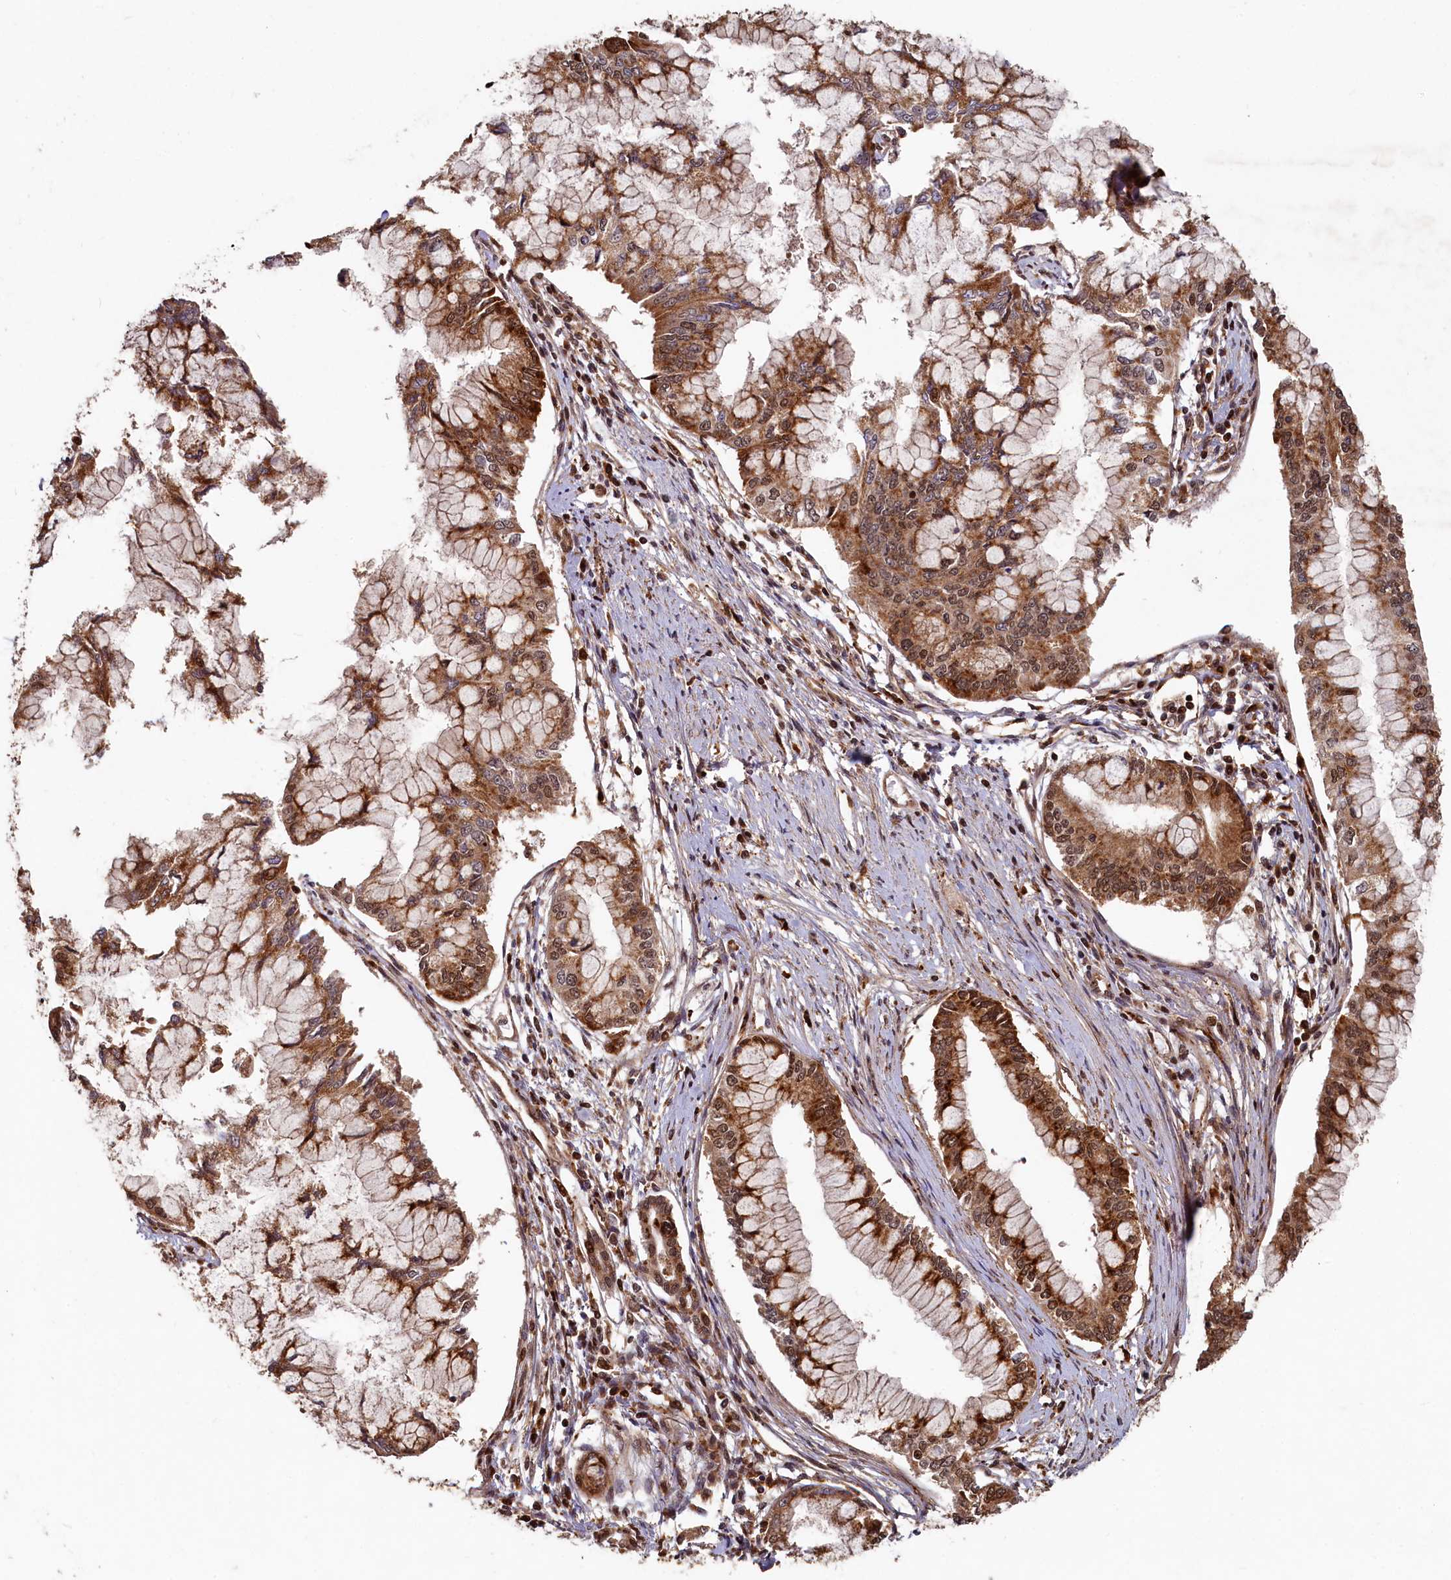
{"staining": {"intensity": "strong", "quantity": ">75%", "location": "cytoplasmic/membranous,nuclear"}, "tissue": "pancreatic cancer", "cell_type": "Tumor cells", "image_type": "cancer", "snomed": [{"axis": "morphology", "description": "Adenocarcinoma, NOS"}, {"axis": "topography", "description": "Pancreas"}], "caption": "Strong cytoplasmic/membranous and nuclear protein expression is appreciated in approximately >75% of tumor cells in pancreatic cancer.", "gene": "TRIM23", "patient": {"sex": "male", "age": 46}}